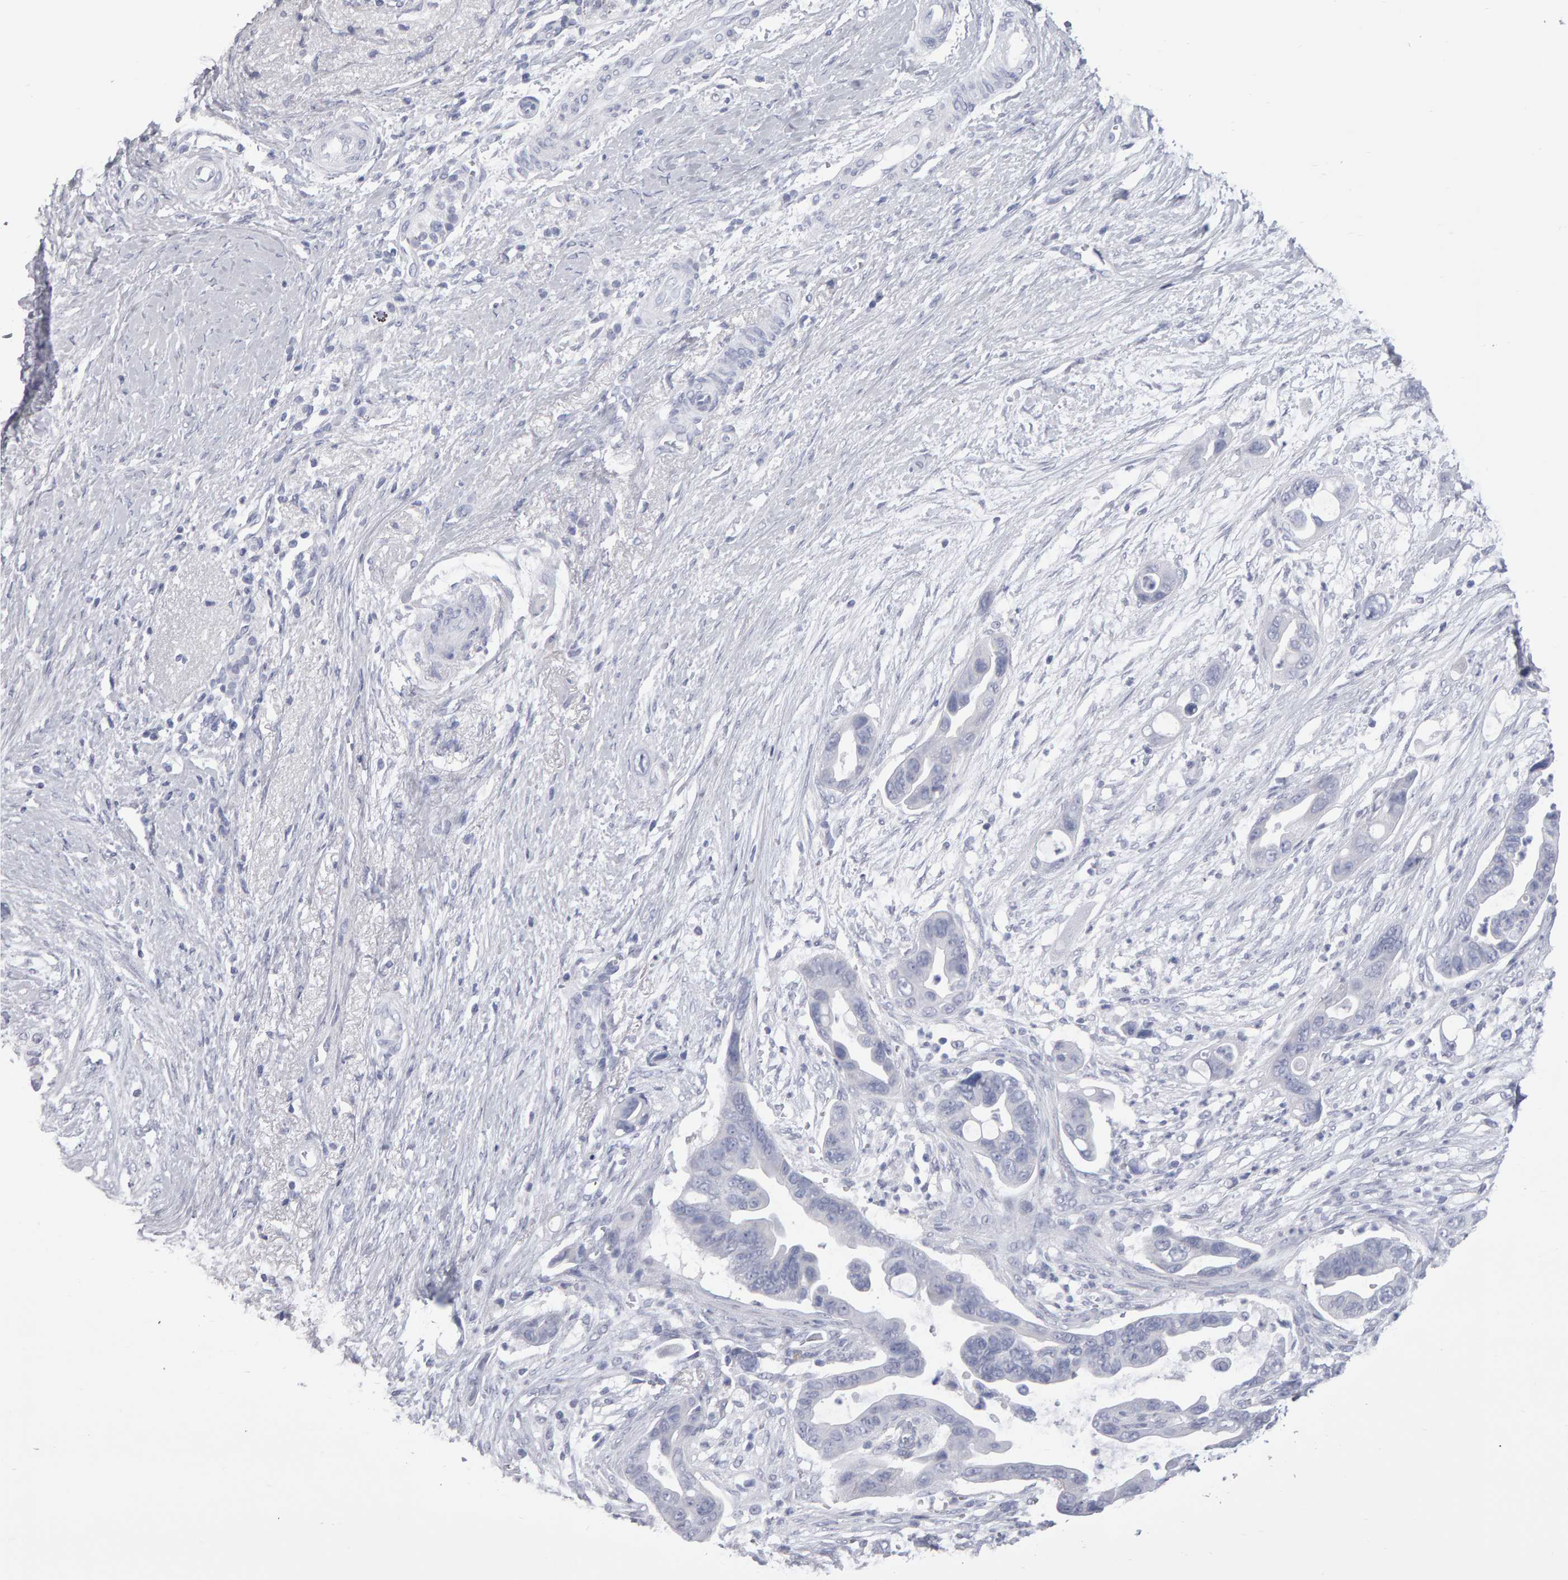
{"staining": {"intensity": "negative", "quantity": "none", "location": "none"}, "tissue": "pancreatic cancer", "cell_type": "Tumor cells", "image_type": "cancer", "snomed": [{"axis": "morphology", "description": "Adenocarcinoma, NOS"}, {"axis": "topography", "description": "Pancreas"}], "caption": "Immunohistochemical staining of human pancreatic adenocarcinoma reveals no significant expression in tumor cells.", "gene": "NCDN", "patient": {"sex": "female", "age": 72}}